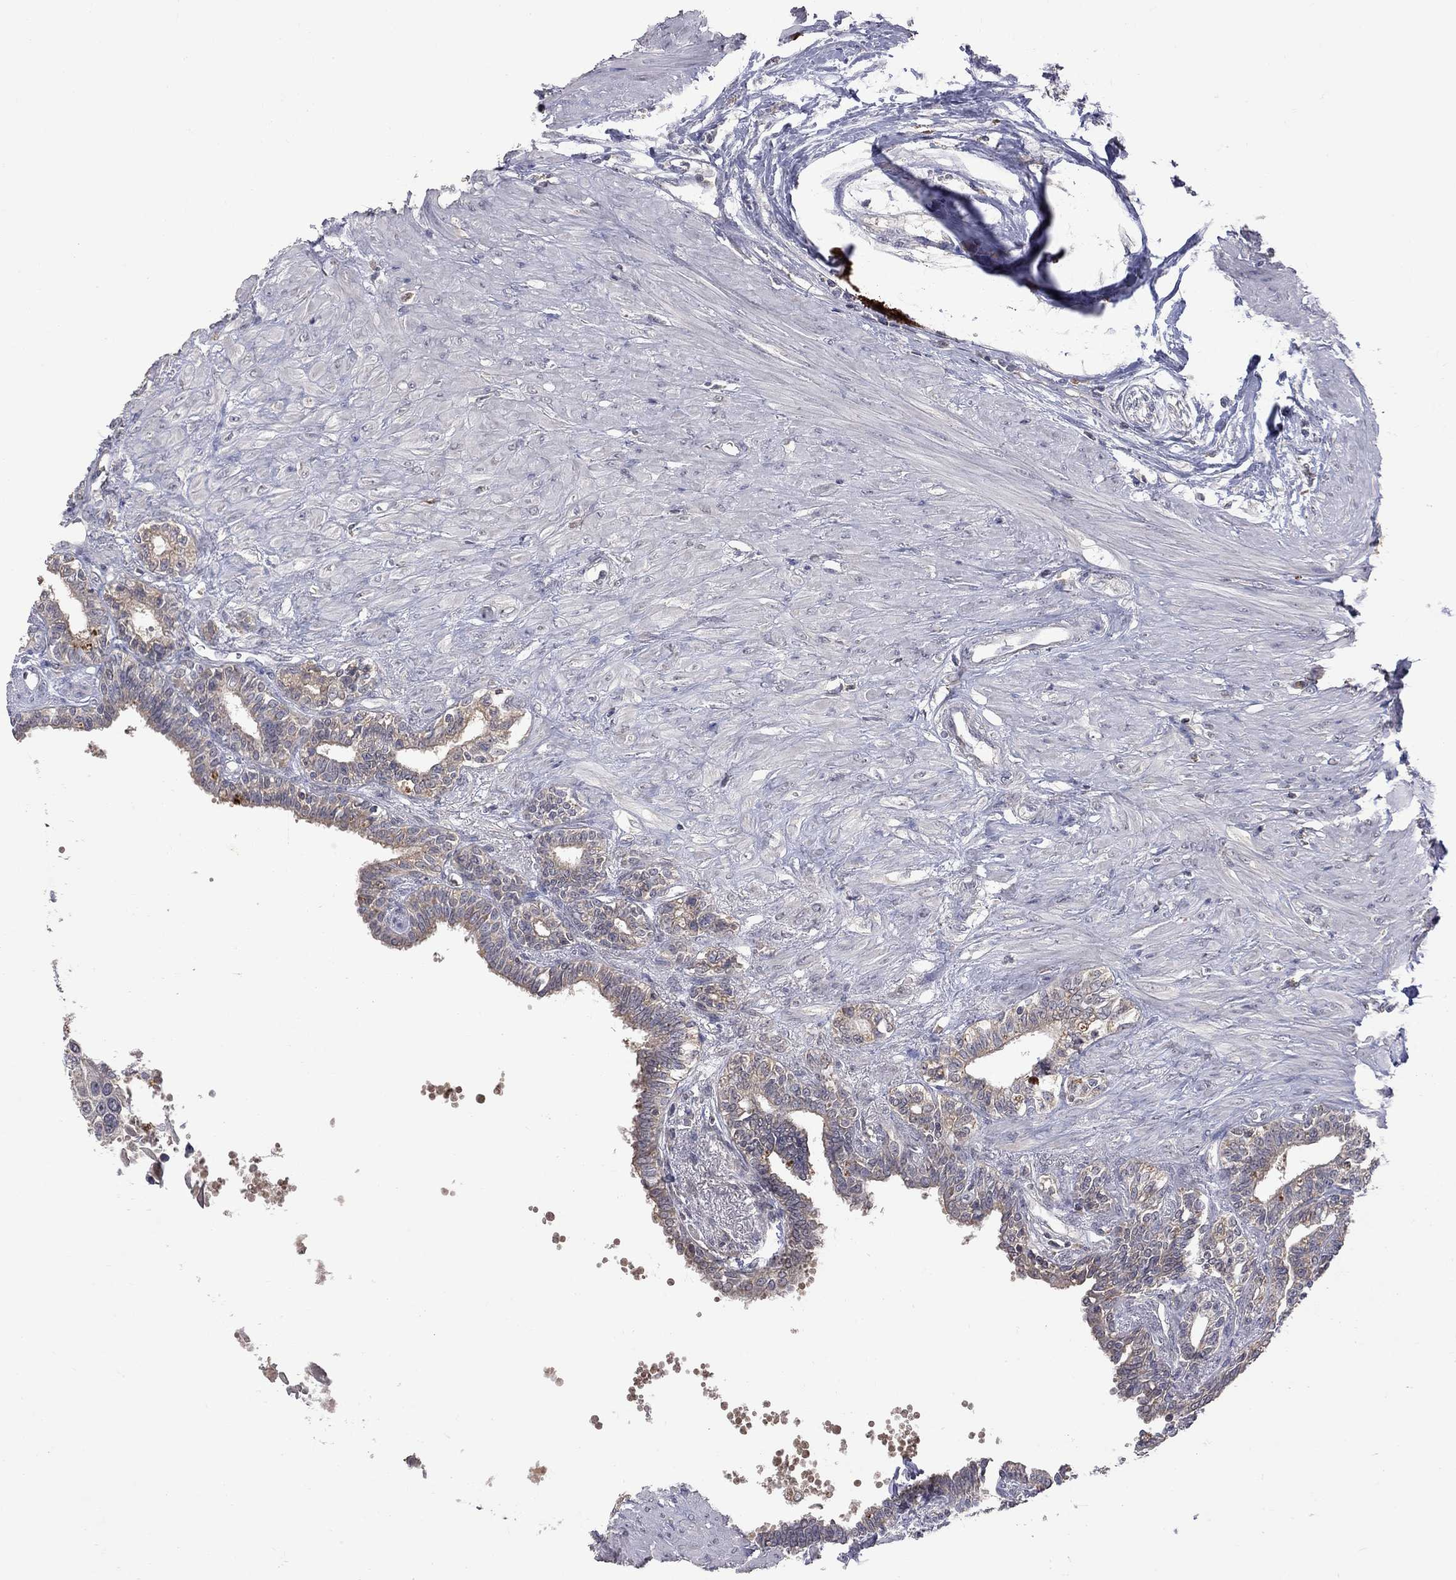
{"staining": {"intensity": "weak", "quantity": ">75%", "location": "cytoplasmic/membranous"}, "tissue": "seminal vesicle", "cell_type": "Glandular cells", "image_type": "normal", "snomed": [{"axis": "morphology", "description": "Normal tissue, NOS"}, {"axis": "morphology", "description": "Urothelial carcinoma, NOS"}, {"axis": "topography", "description": "Urinary bladder"}, {"axis": "topography", "description": "Seminal veicle"}], "caption": "Immunohistochemistry (DAB) staining of unremarkable seminal vesicle reveals weak cytoplasmic/membranous protein expression in approximately >75% of glandular cells. The staining was performed using DAB to visualize the protein expression in brown, while the nuclei were stained in blue with hematoxylin (Magnification: 20x).", "gene": "HTR6", "patient": {"sex": "male", "age": 76}}